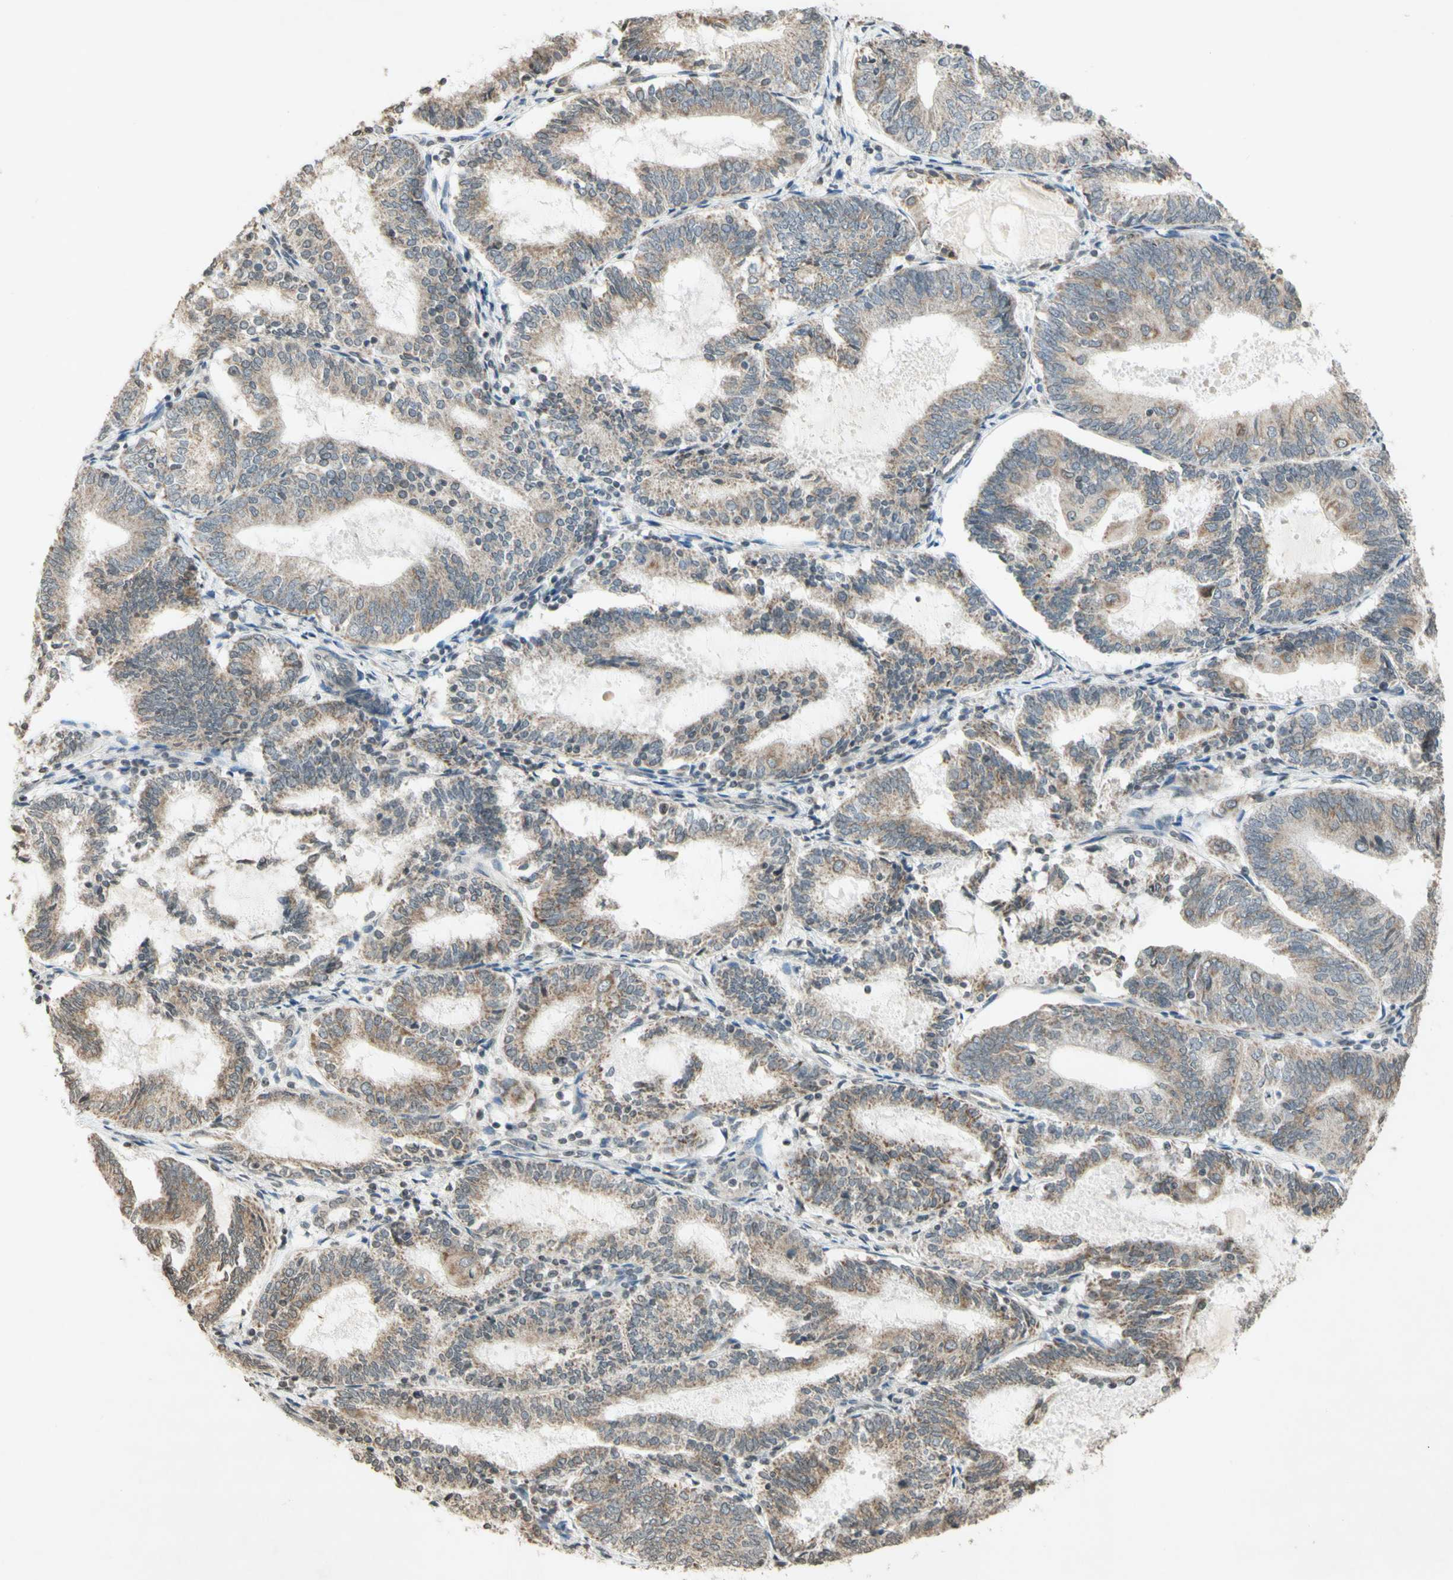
{"staining": {"intensity": "moderate", "quantity": "25%-75%", "location": "cytoplasmic/membranous"}, "tissue": "endometrial cancer", "cell_type": "Tumor cells", "image_type": "cancer", "snomed": [{"axis": "morphology", "description": "Adenocarcinoma, NOS"}, {"axis": "topography", "description": "Endometrium"}], "caption": "A medium amount of moderate cytoplasmic/membranous positivity is appreciated in approximately 25%-75% of tumor cells in endometrial cancer (adenocarcinoma) tissue.", "gene": "CCNI", "patient": {"sex": "female", "age": 81}}